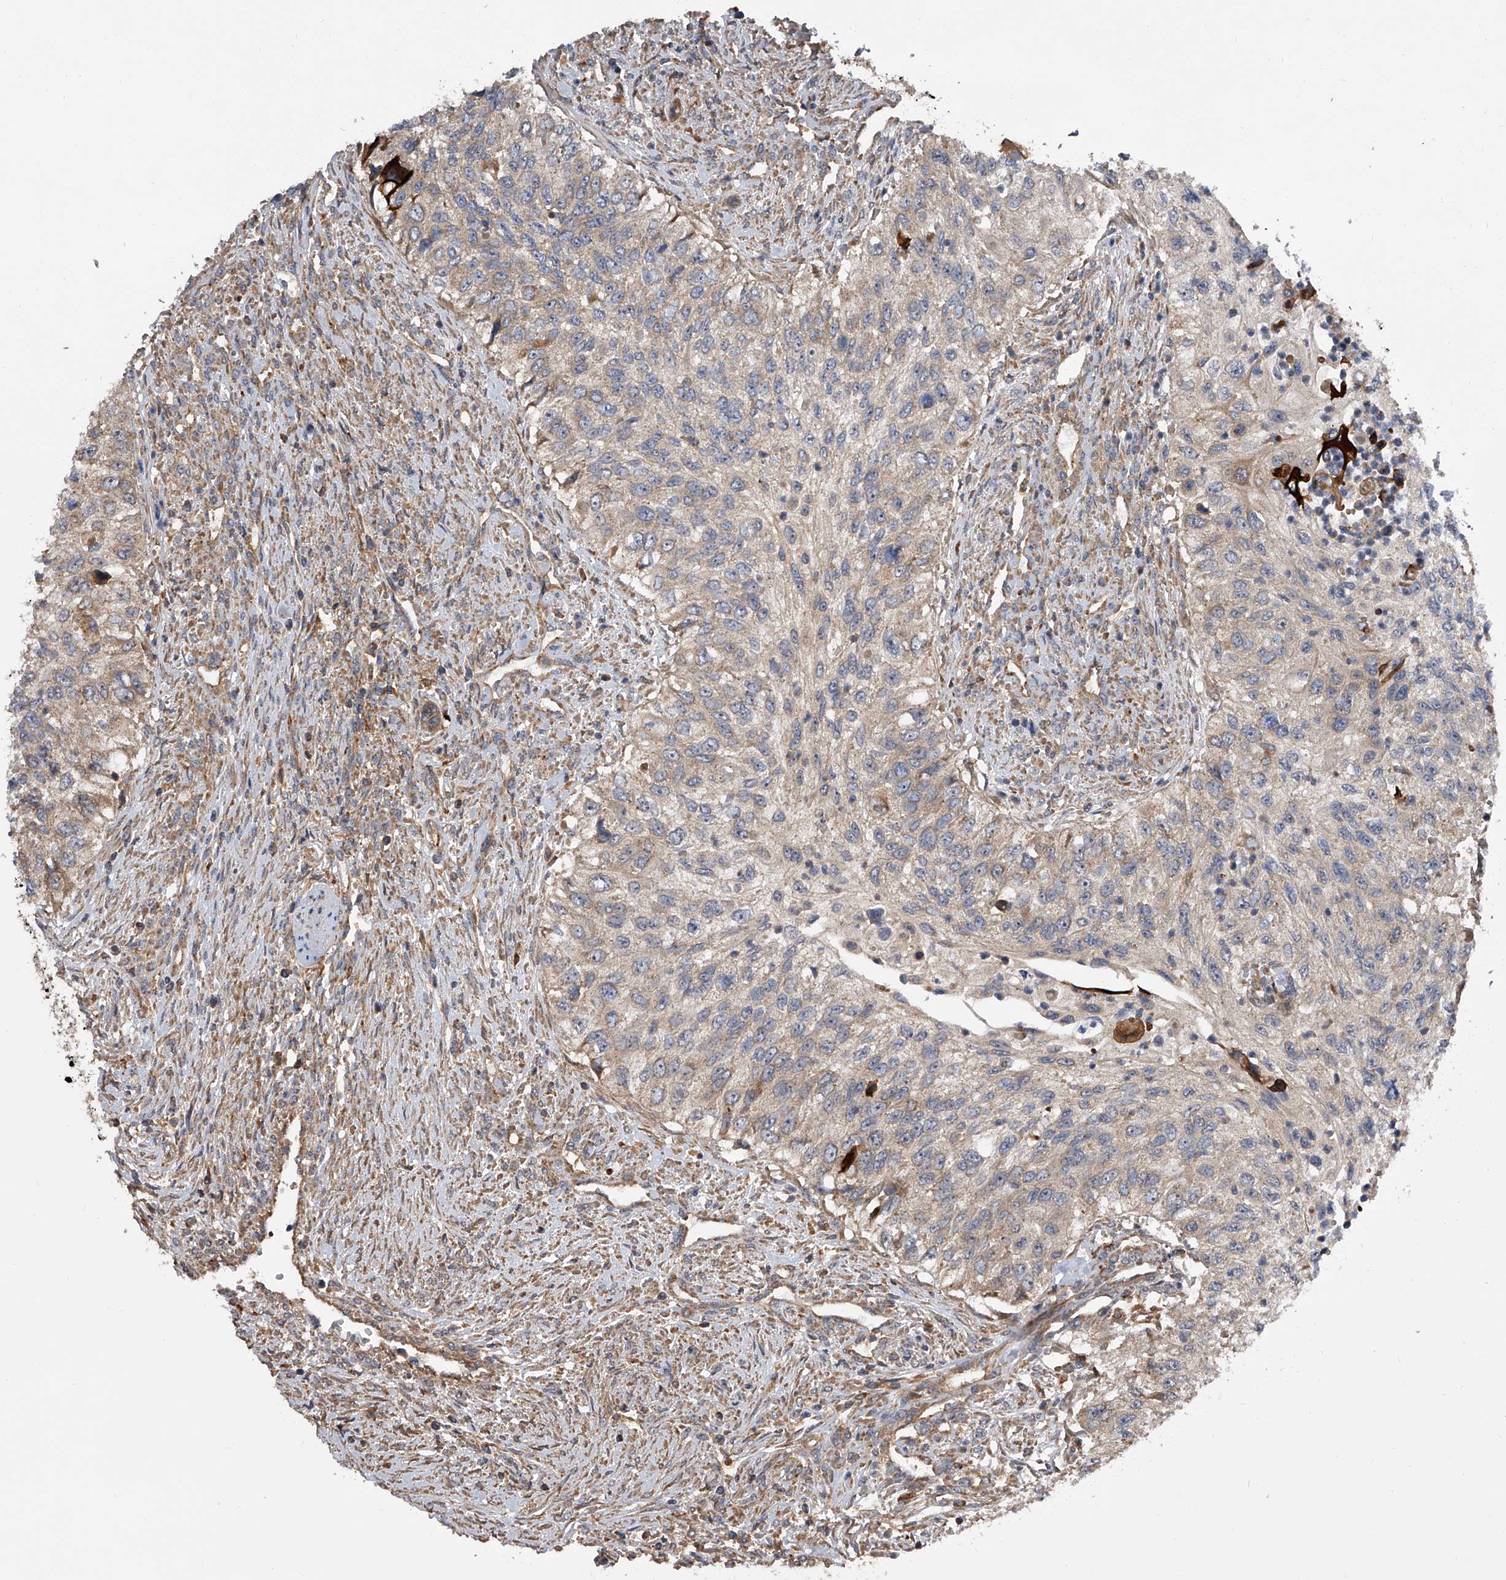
{"staining": {"intensity": "weak", "quantity": "25%-75%", "location": "cytoplasmic/membranous"}, "tissue": "urothelial cancer", "cell_type": "Tumor cells", "image_type": "cancer", "snomed": [{"axis": "morphology", "description": "Urothelial carcinoma, High grade"}, {"axis": "topography", "description": "Urinary bladder"}], "caption": "This histopathology image exhibits IHC staining of human high-grade urothelial carcinoma, with low weak cytoplasmic/membranous positivity in about 25%-75% of tumor cells.", "gene": "USP47", "patient": {"sex": "female", "age": 60}}